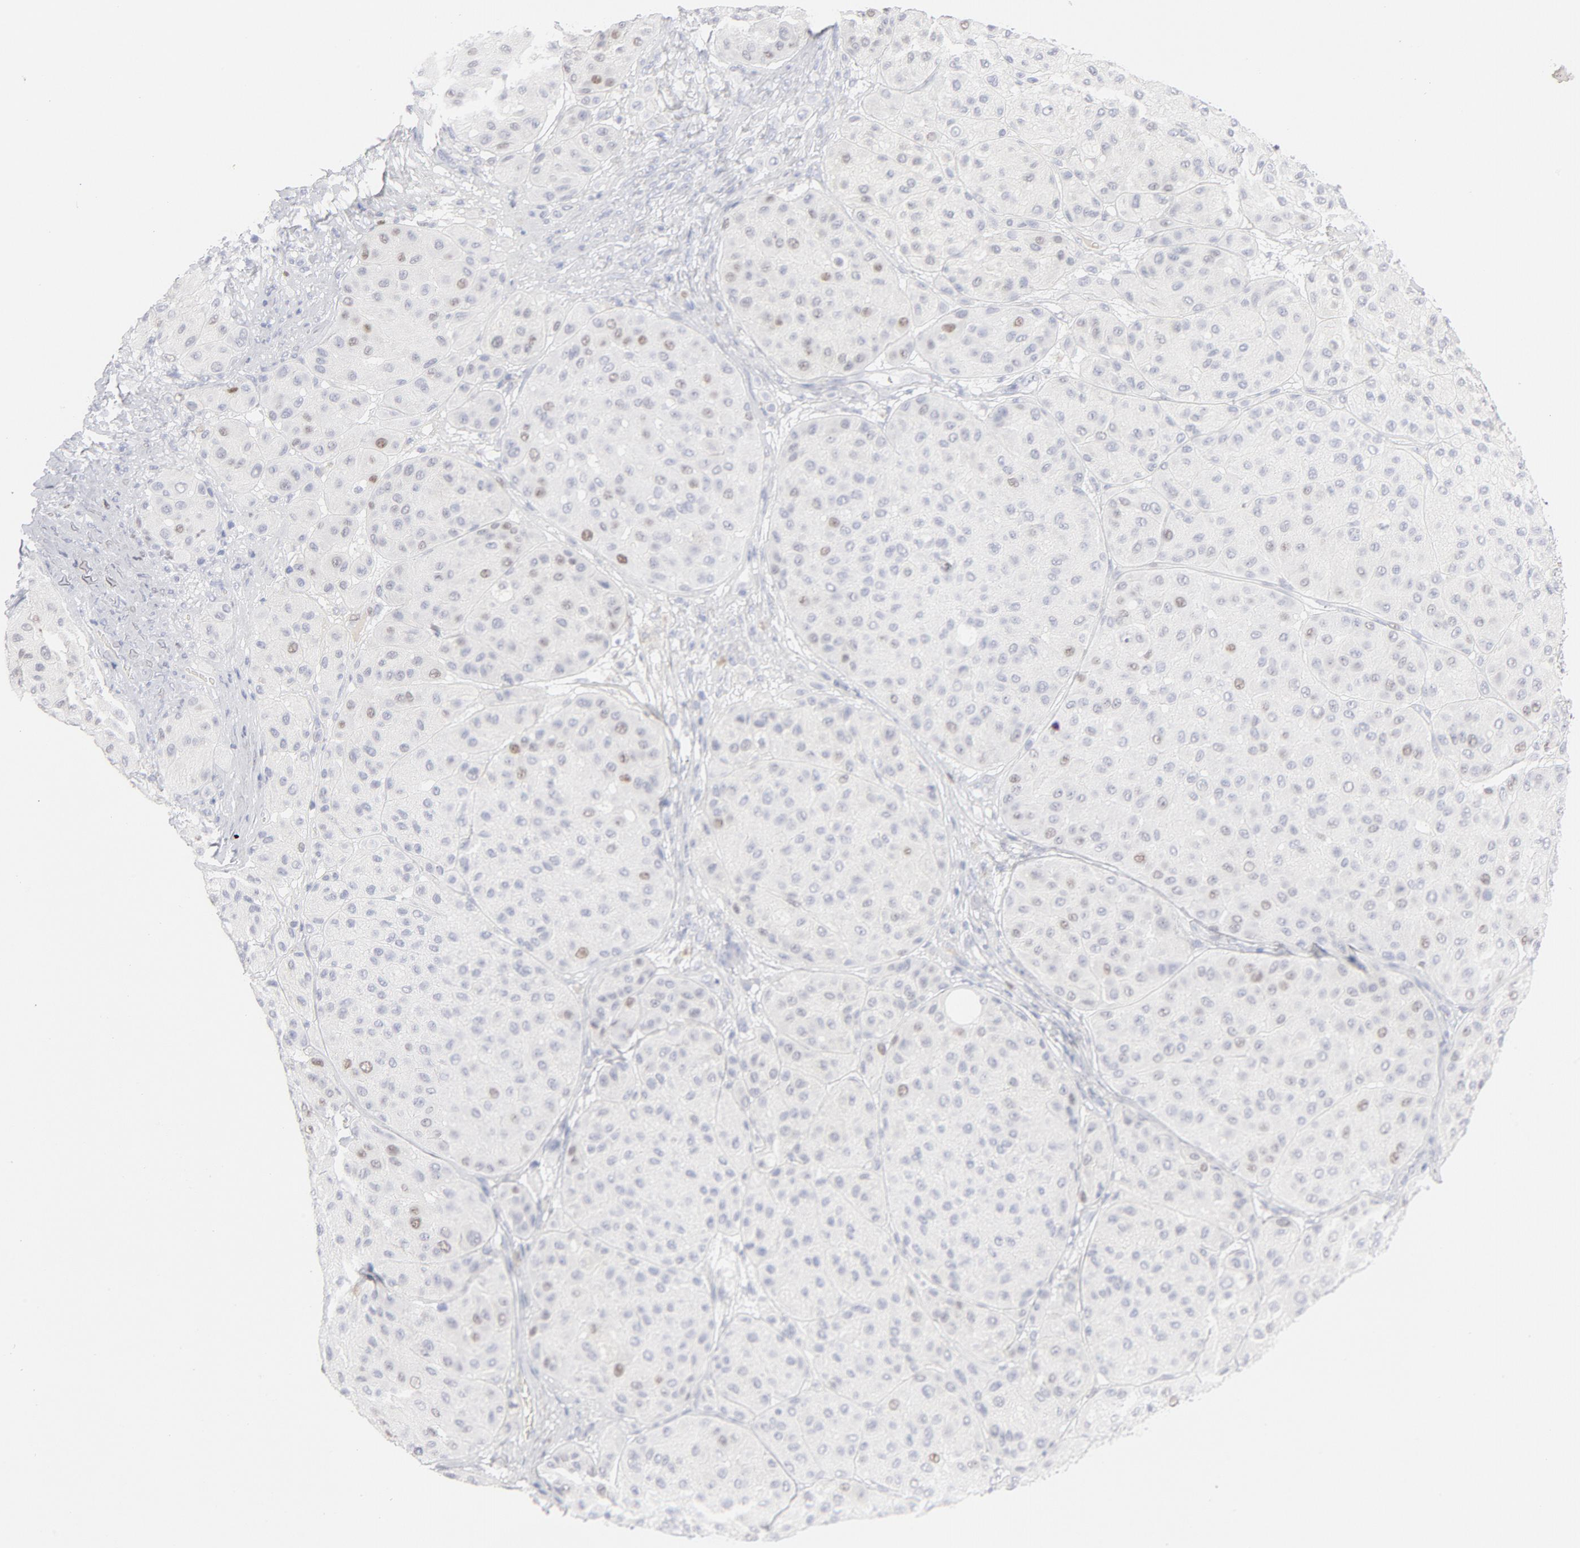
{"staining": {"intensity": "weak", "quantity": "<25%", "location": "nuclear"}, "tissue": "melanoma", "cell_type": "Tumor cells", "image_type": "cancer", "snomed": [{"axis": "morphology", "description": "Normal tissue, NOS"}, {"axis": "morphology", "description": "Malignant melanoma, Metastatic site"}, {"axis": "topography", "description": "Skin"}], "caption": "A photomicrograph of human malignant melanoma (metastatic site) is negative for staining in tumor cells. (DAB (3,3'-diaminobenzidine) IHC with hematoxylin counter stain).", "gene": "MCM7", "patient": {"sex": "male", "age": 41}}